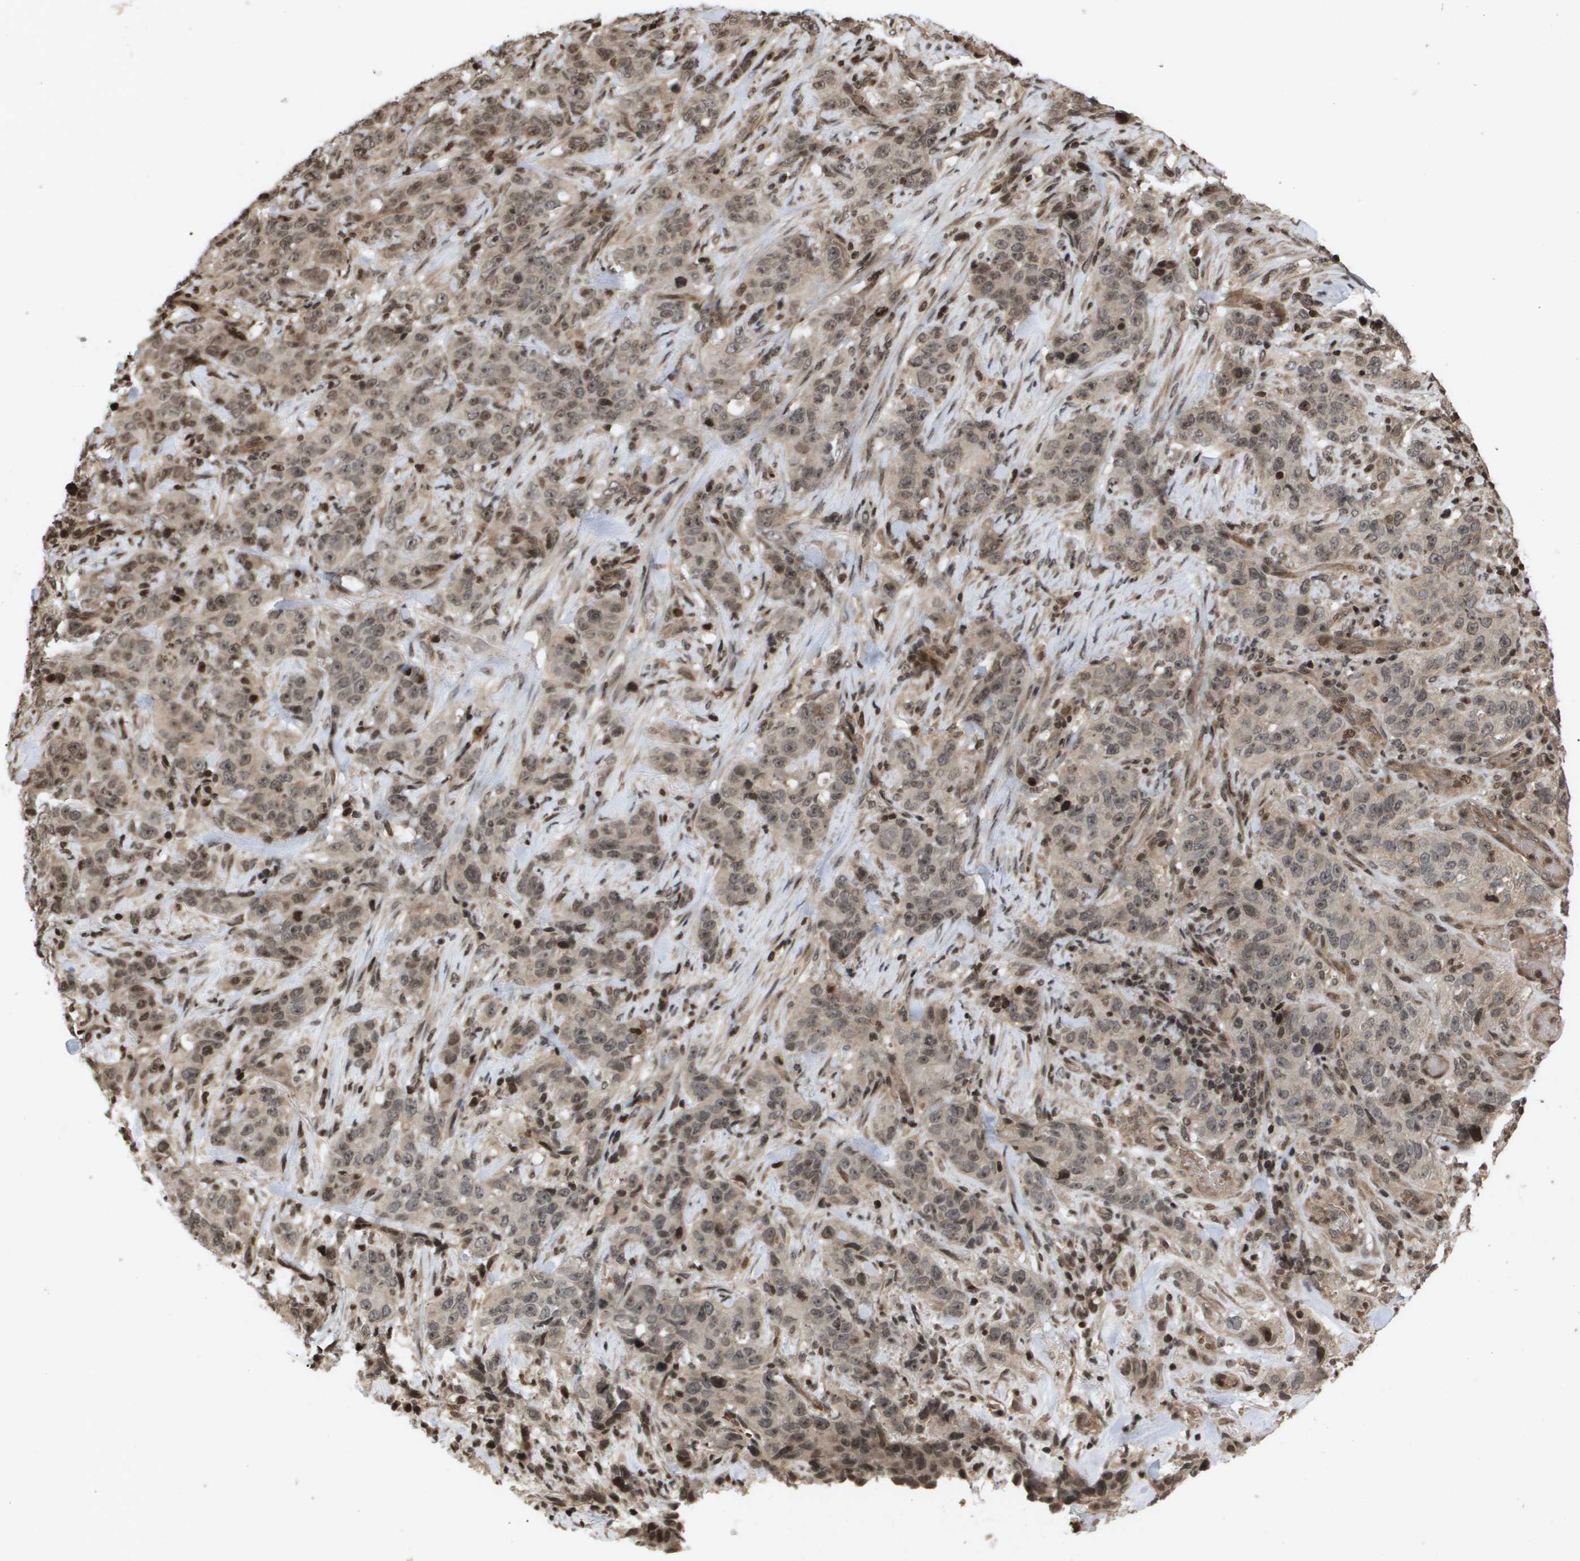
{"staining": {"intensity": "weak", "quantity": ">75%", "location": "cytoplasmic/membranous"}, "tissue": "stomach cancer", "cell_type": "Tumor cells", "image_type": "cancer", "snomed": [{"axis": "morphology", "description": "Adenocarcinoma, NOS"}, {"axis": "topography", "description": "Stomach"}], "caption": "Brown immunohistochemical staining in stomach cancer demonstrates weak cytoplasmic/membranous staining in approximately >75% of tumor cells. (brown staining indicates protein expression, while blue staining denotes nuclei).", "gene": "HSPA6", "patient": {"sex": "male", "age": 48}}